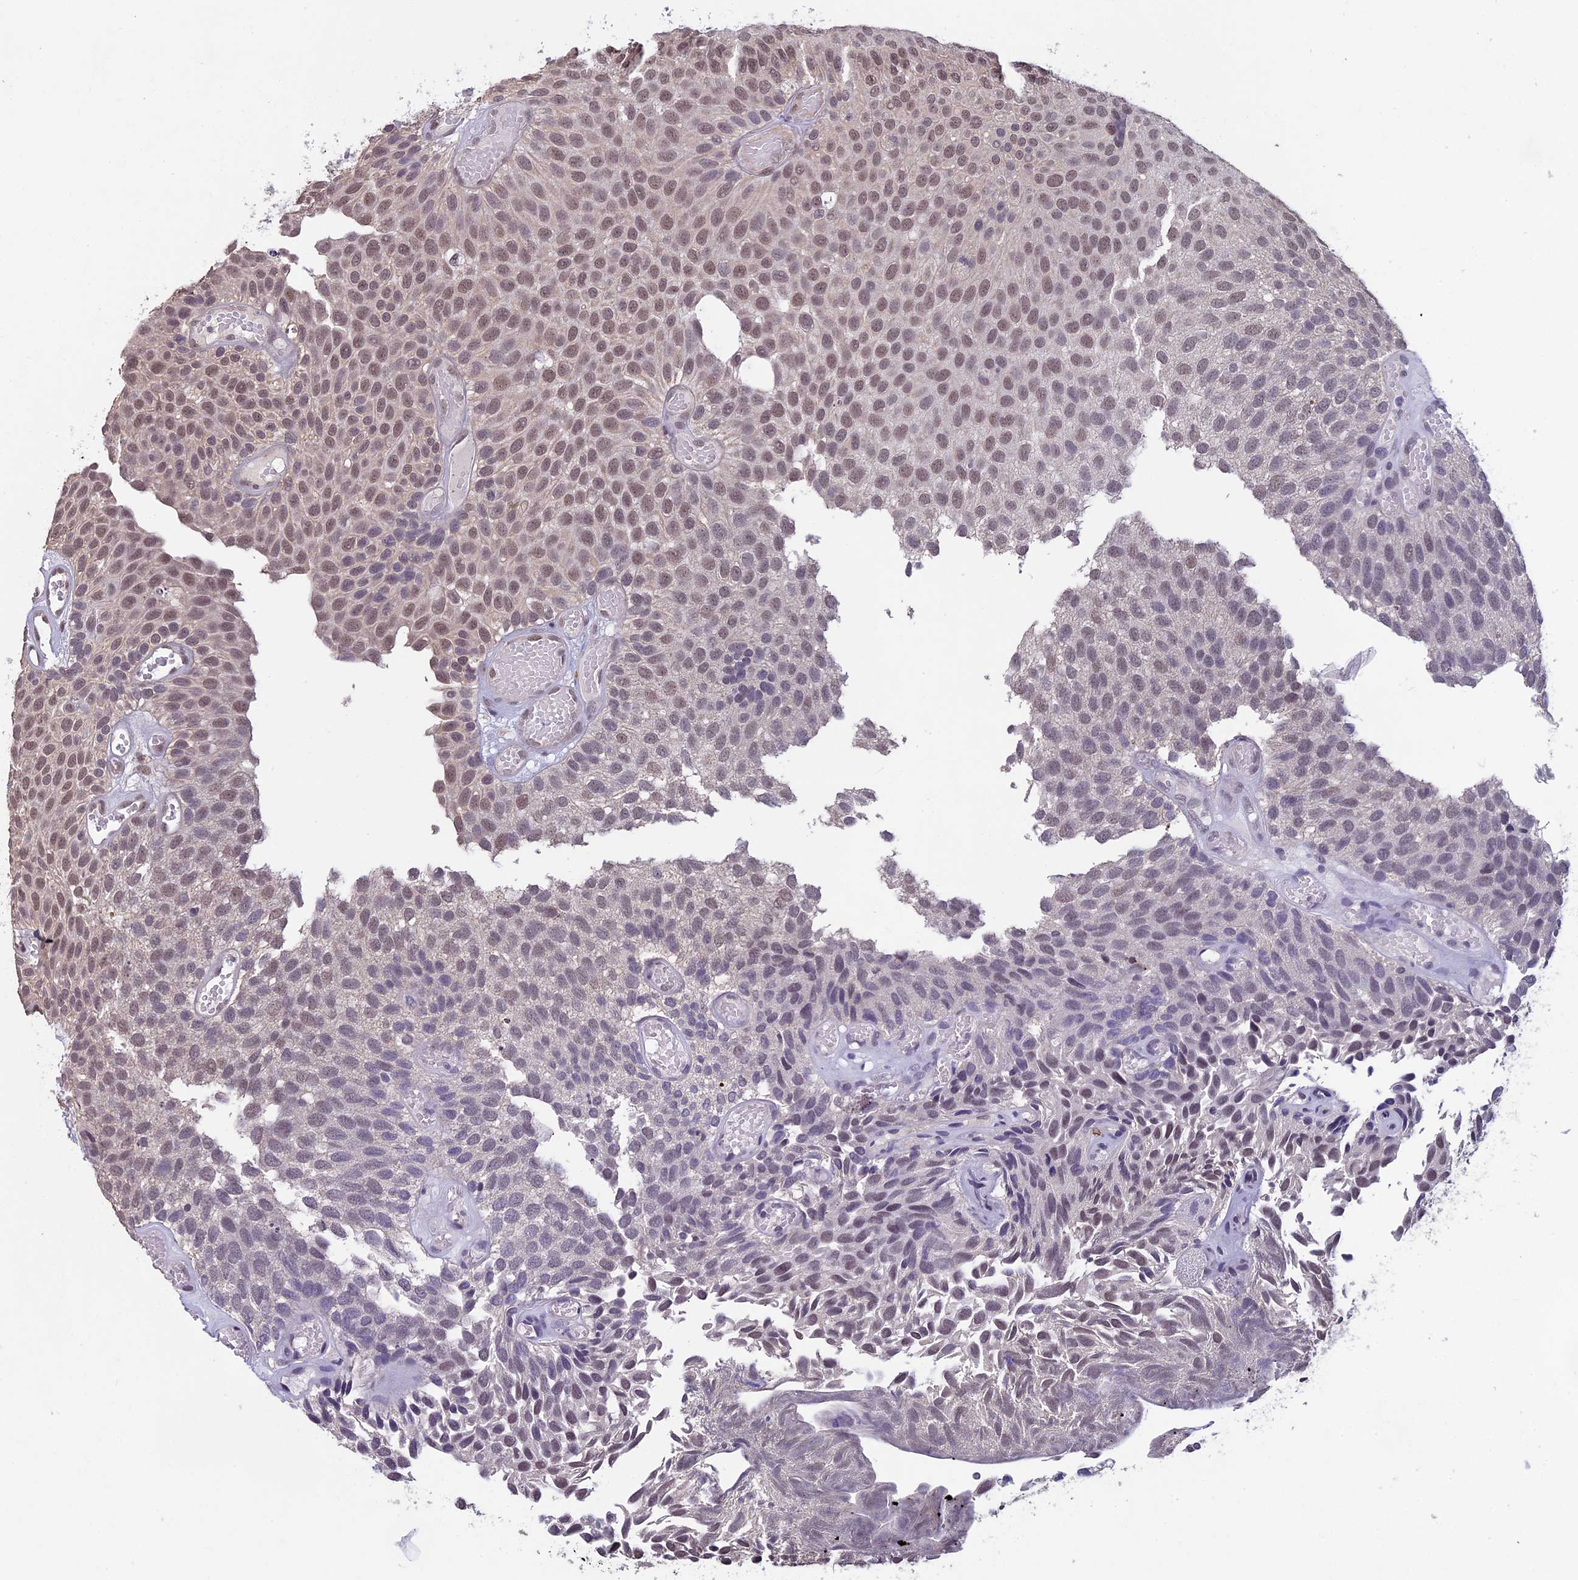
{"staining": {"intensity": "moderate", "quantity": ">75%", "location": "cytoplasmic/membranous,nuclear"}, "tissue": "urothelial cancer", "cell_type": "Tumor cells", "image_type": "cancer", "snomed": [{"axis": "morphology", "description": "Urothelial carcinoma, Low grade"}, {"axis": "topography", "description": "Urinary bladder"}], "caption": "A histopathology image of human urothelial carcinoma (low-grade) stained for a protein reveals moderate cytoplasmic/membranous and nuclear brown staining in tumor cells.", "gene": "RNF40", "patient": {"sex": "male", "age": 89}}